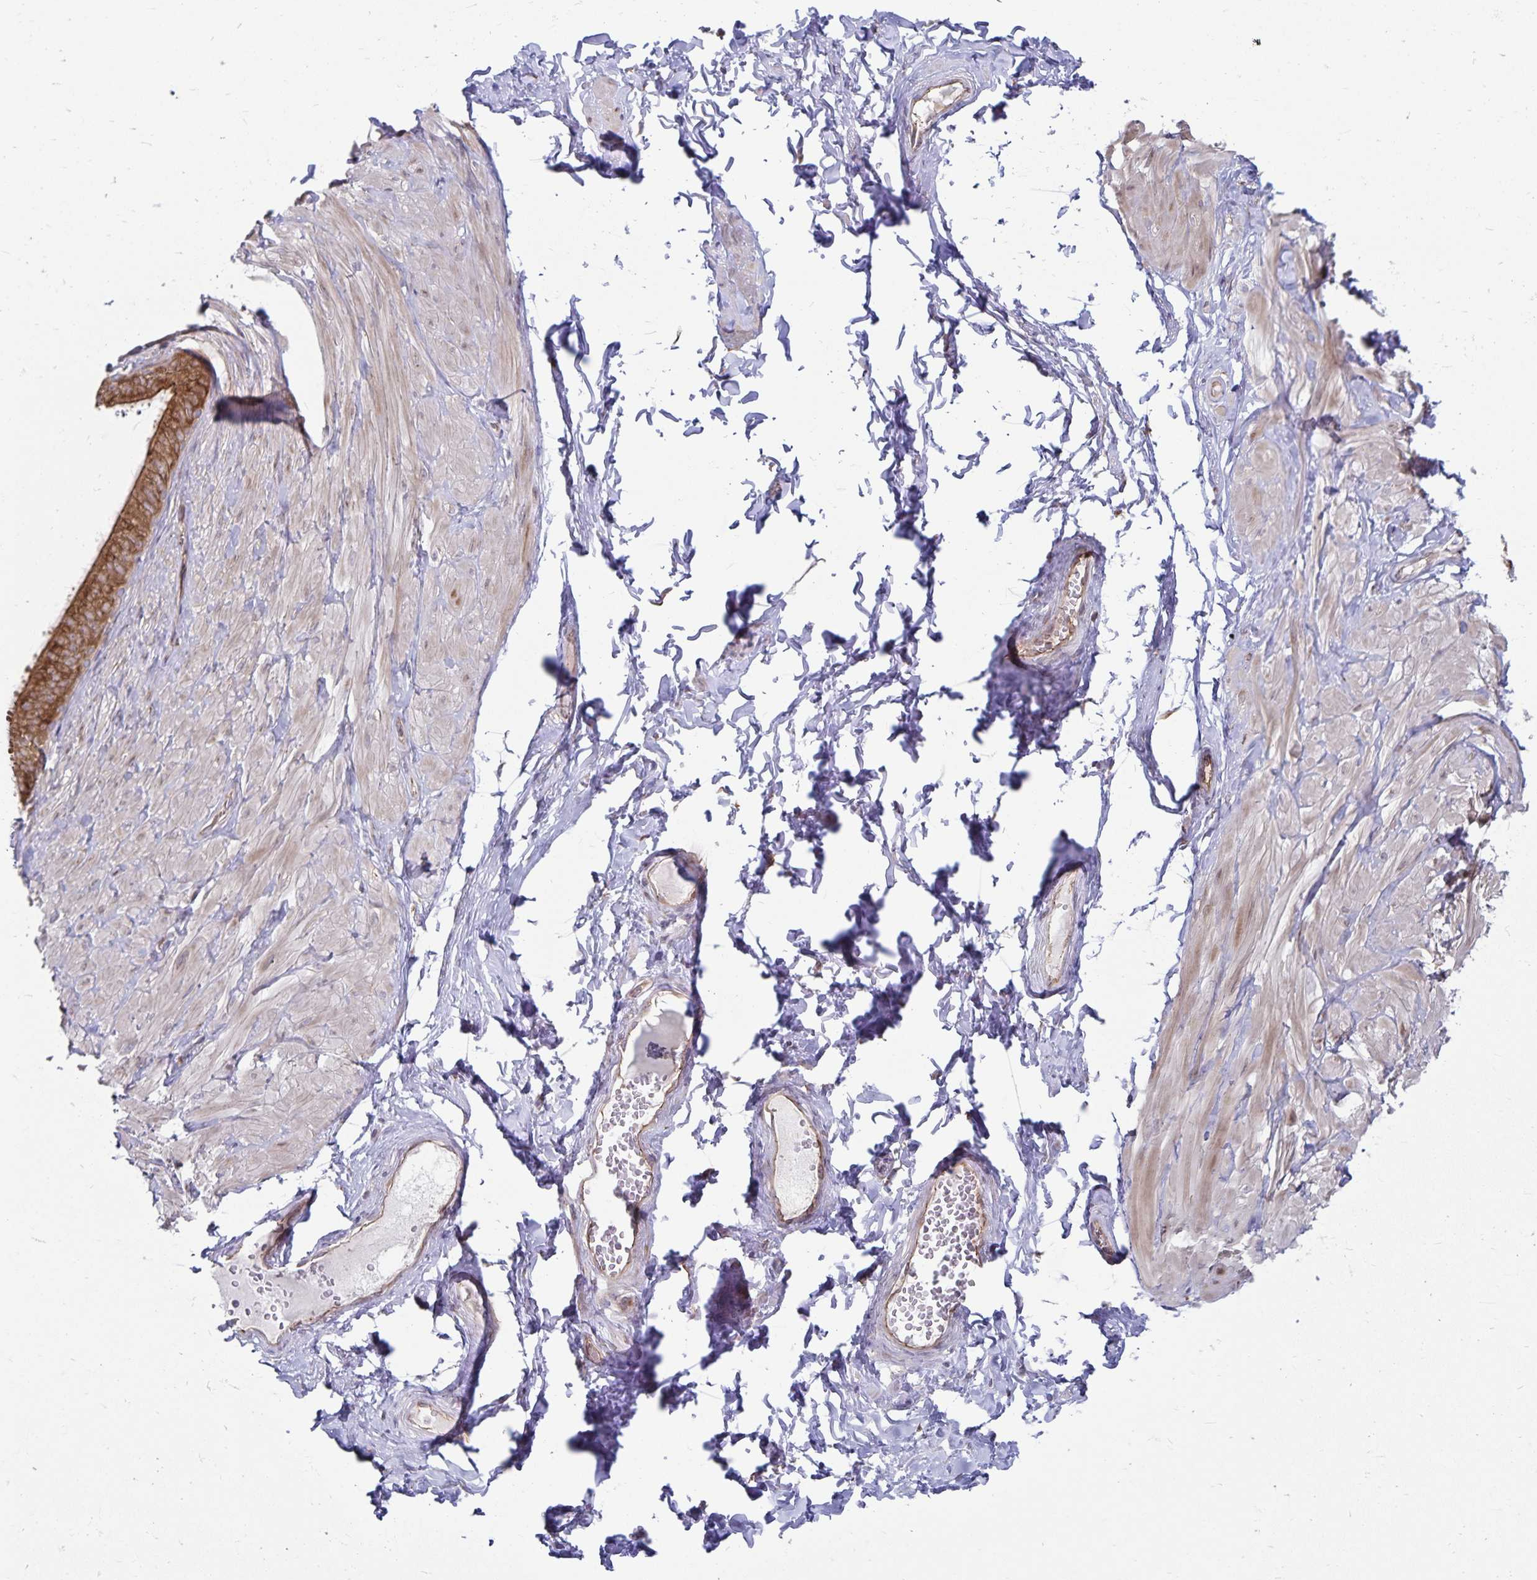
{"staining": {"intensity": "negative", "quantity": "none", "location": "none"}, "tissue": "adipose tissue", "cell_type": "Adipocytes", "image_type": "normal", "snomed": [{"axis": "morphology", "description": "Normal tissue, NOS"}, {"axis": "topography", "description": "Epididymis, spermatic cord, NOS"}, {"axis": "topography", "description": "Epididymis"}, {"axis": "topography", "description": "Peripheral nerve tissue"}], "caption": "Human adipose tissue stained for a protein using IHC demonstrates no expression in adipocytes.", "gene": "SEC62", "patient": {"sex": "male", "age": 29}}